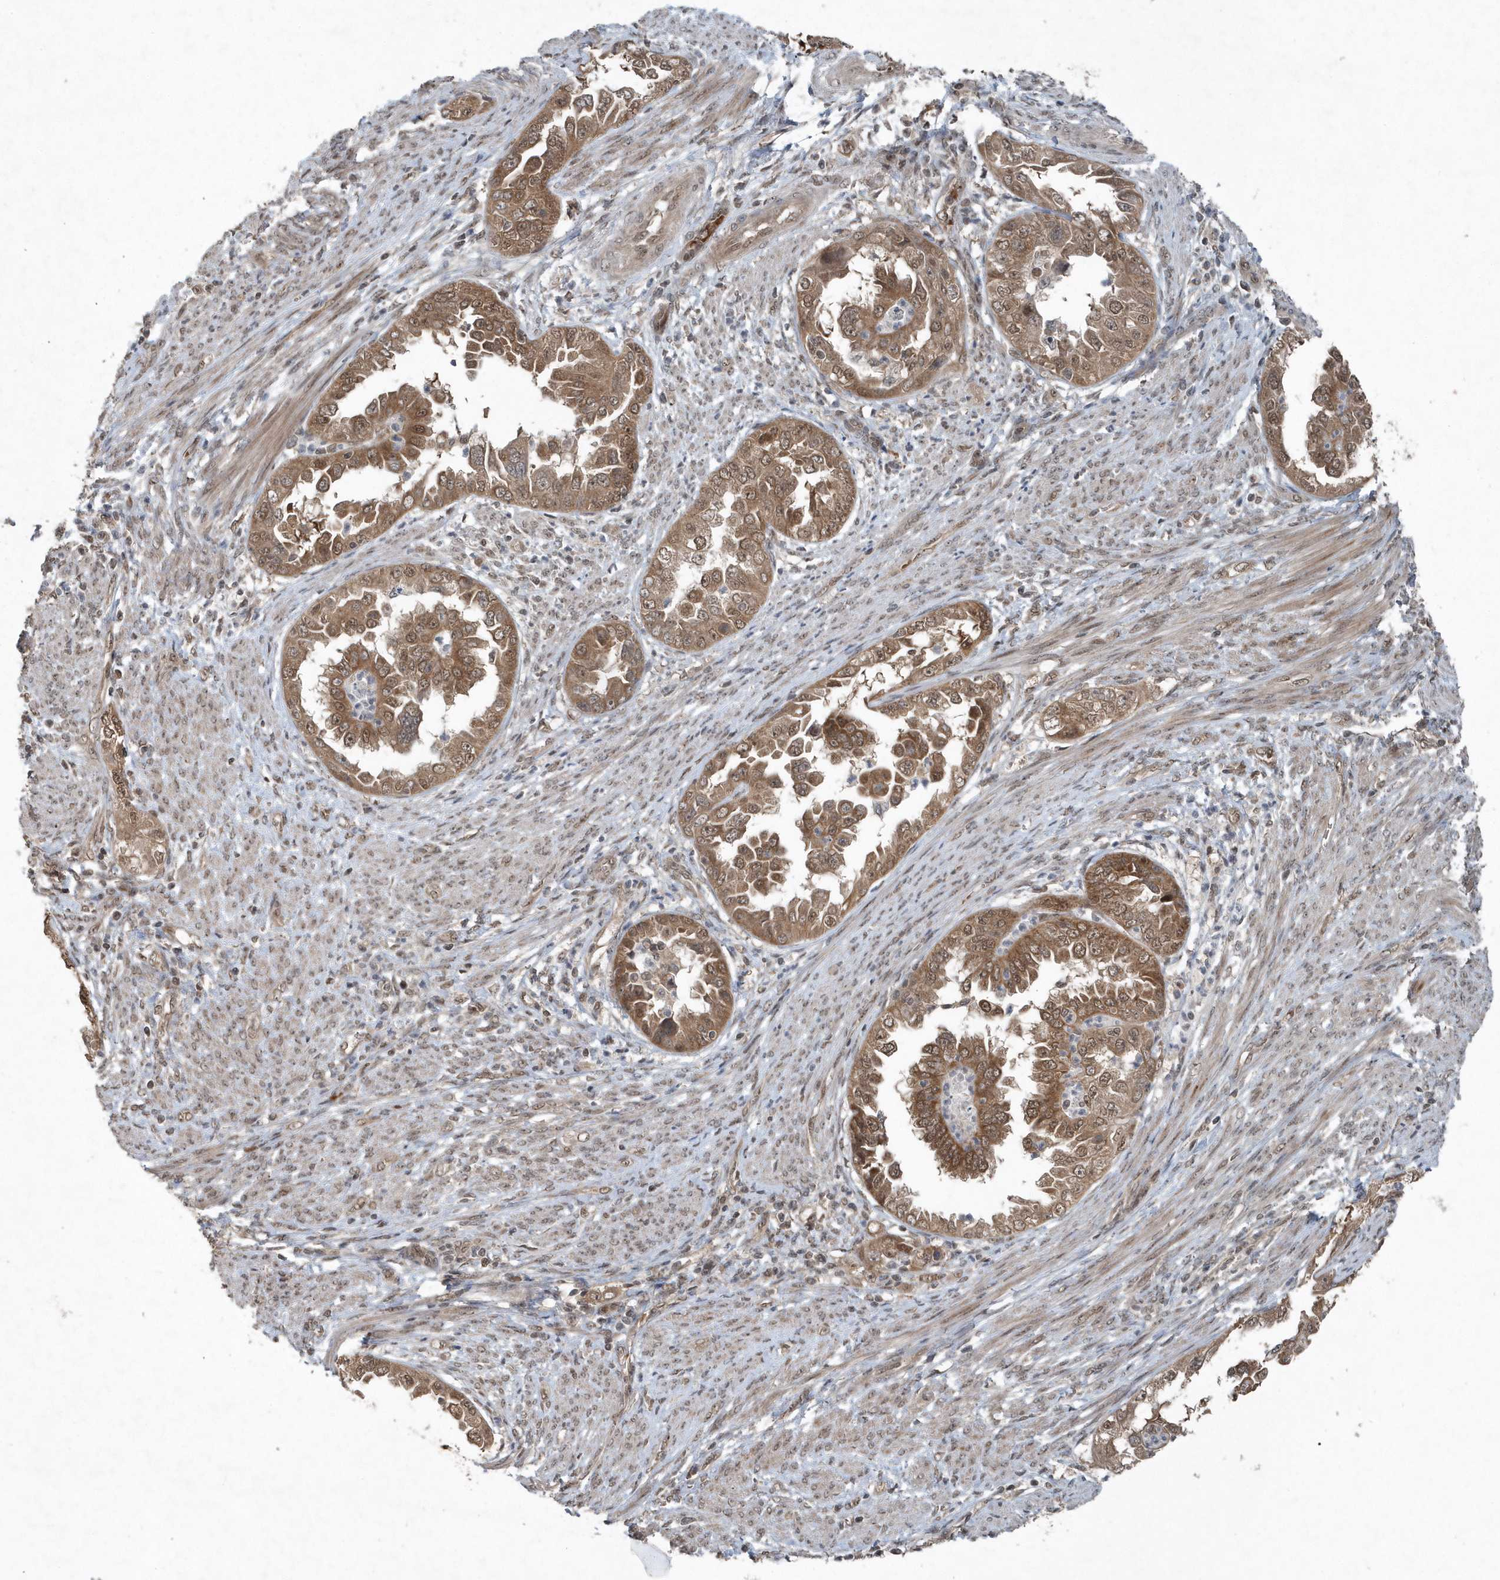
{"staining": {"intensity": "moderate", "quantity": ">75%", "location": "cytoplasmic/membranous,nuclear"}, "tissue": "endometrial cancer", "cell_type": "Tumor cells", "image_type": "cancer", "snomed": [{"axis": "morphology", "description": "Adenocarcinoma, NOS"}, {"axis": "topography", "description": "Endometrium"}], "caption": "Immunohistochemical staining of adenocarcinoma (endometrial) reveals medium levels of moderate cytoplasmic/membranous and nuclear protein positivity in about >75% of tumor cells.", "gene": "QTRT2", "patient": {"sex": "female", "age": 85}}